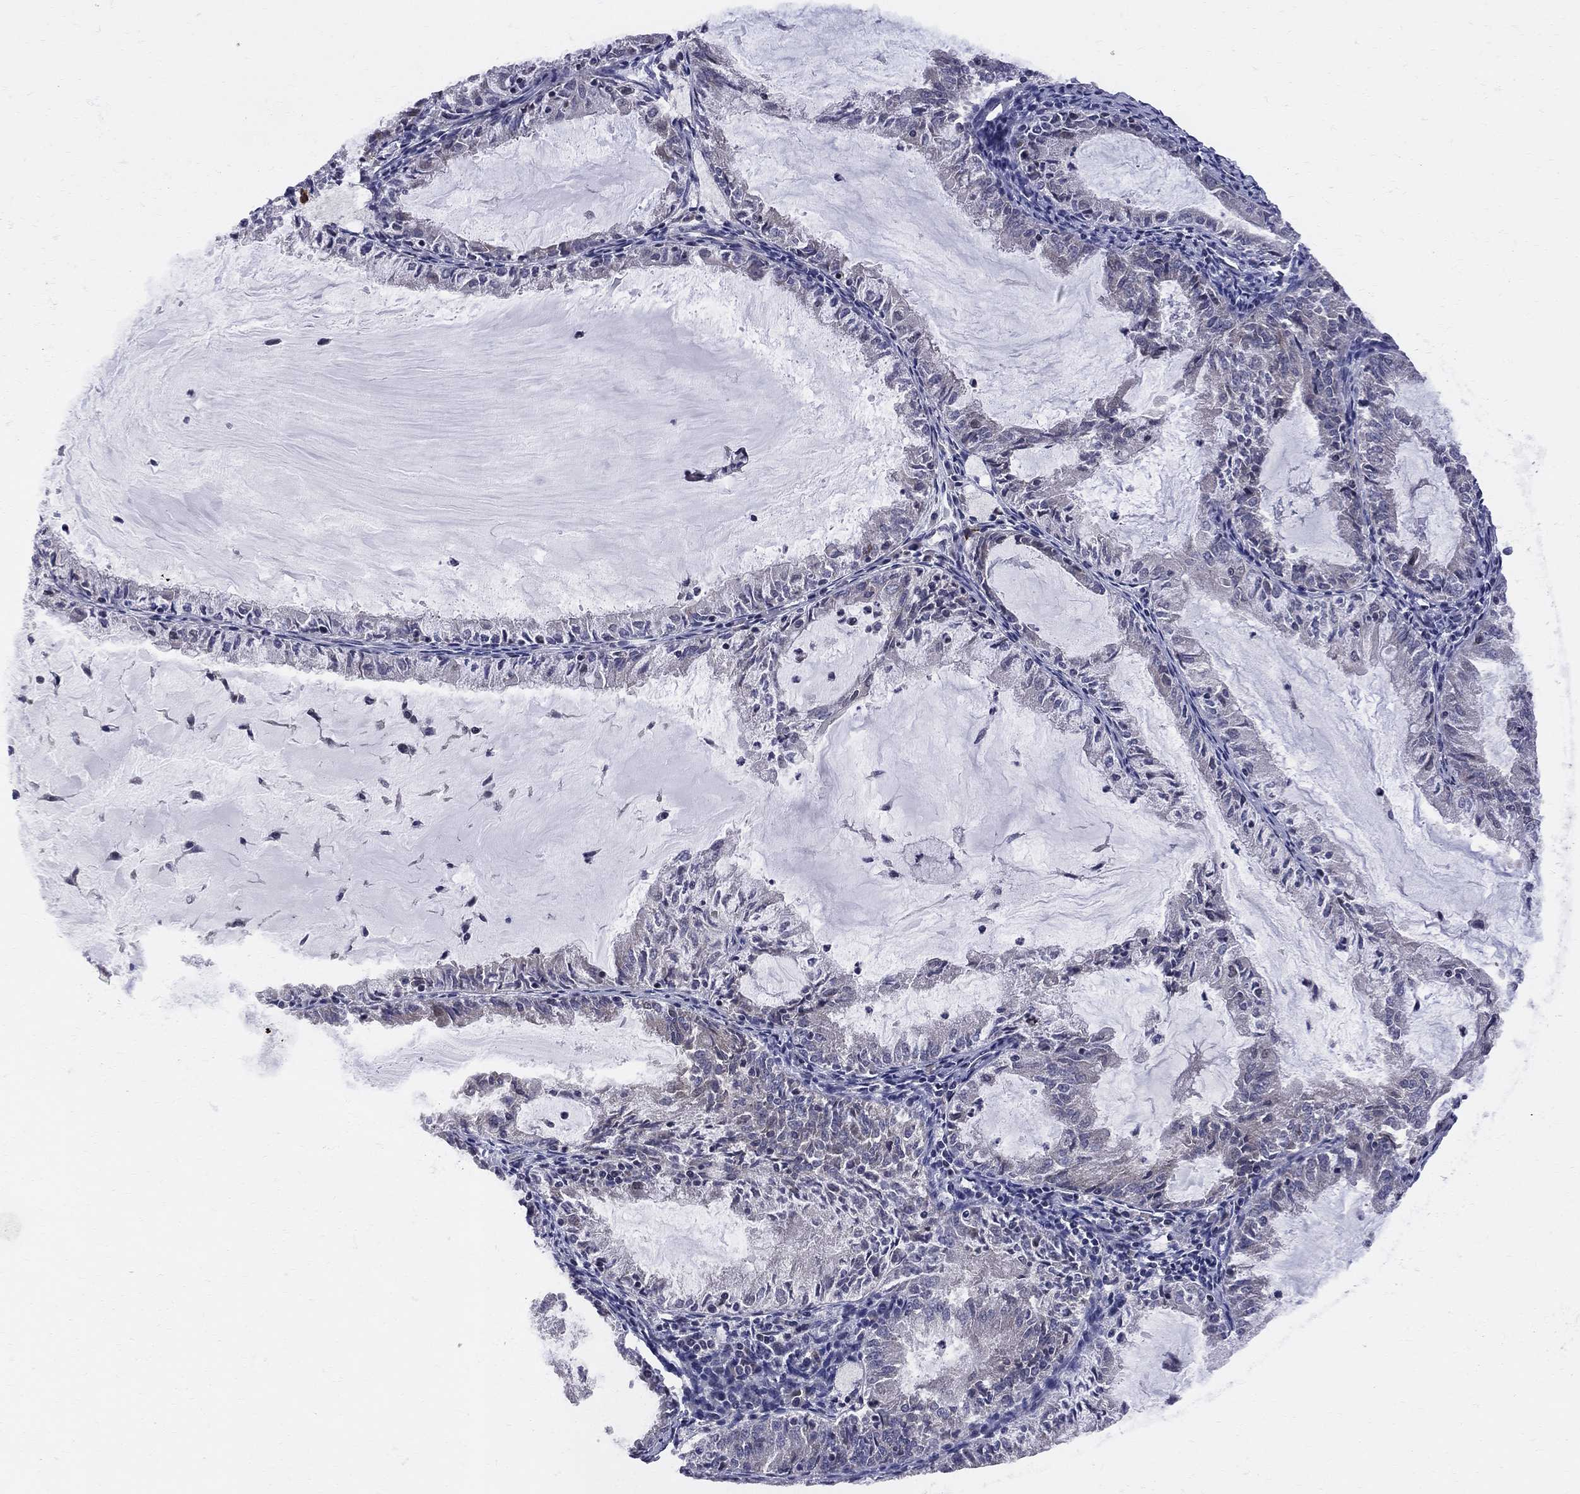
{"staining": {"intensity": "negative", "quantity": "none", "location": "none"}, "tissue": "endometrial cancer", "cell_type": "Tumor cells", "image_type": "cancer", "snomed": [{"axis": "morphology", "description": "Adenocarcinoma, NOS"}, {"axis": "topography", "description": "Endometrium"}], "caption": "Image shows no protein expression in tumor cells of endometrial adenocarcinoma tissue. (Immunohistochemistry (ihc), brightfield microscopy, high magnification).", "gene": "CNOT11", "patient": {"sex": "female", "age": 57}}